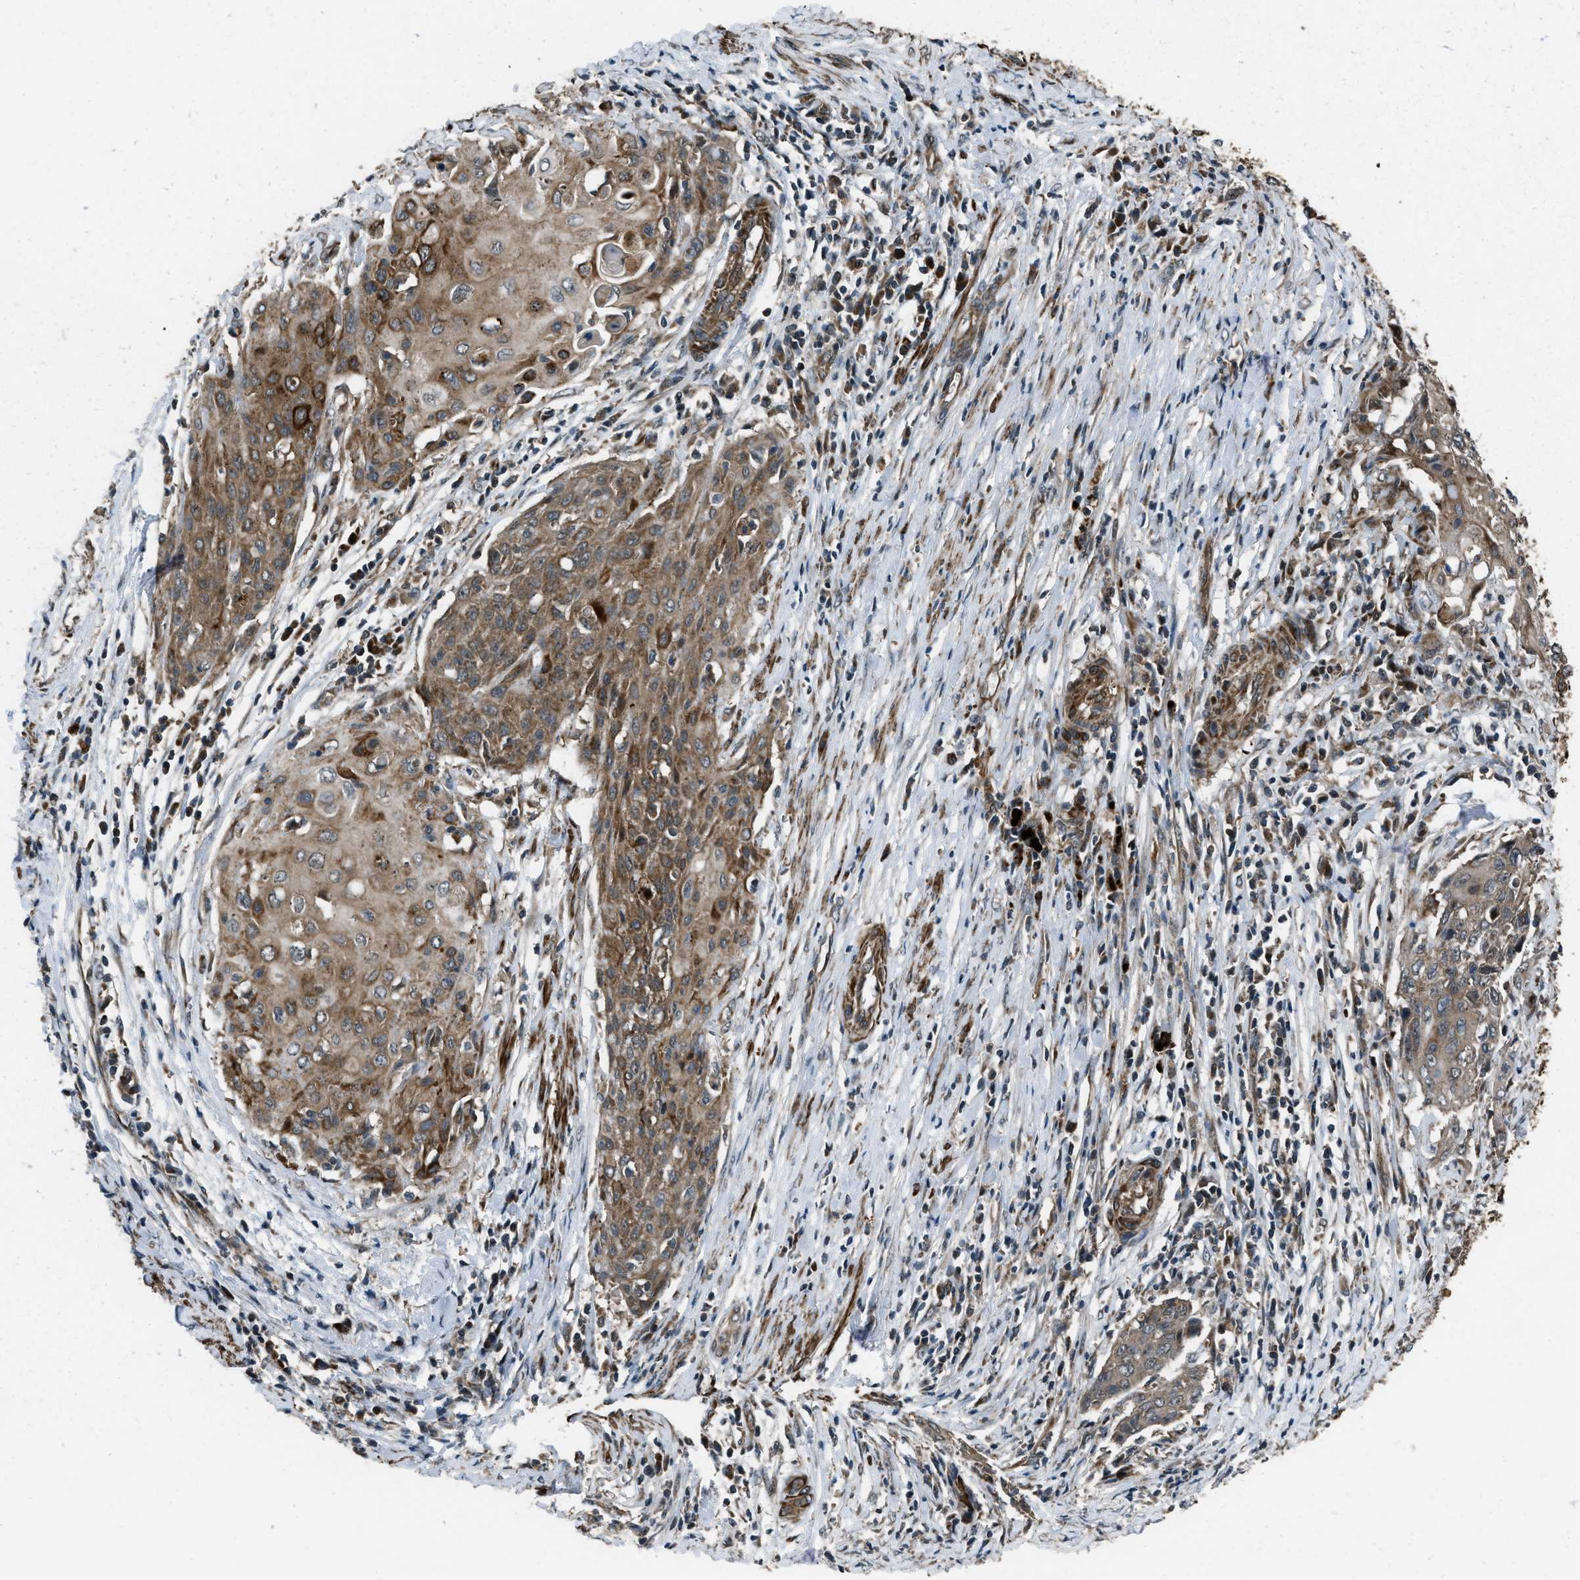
{"staining": {"intensity": "moderate", "quantity": ">75%", "location": "cytoplasmic/membranous"}, "tissue": "cervical cancer", "cell_type": "Tumor cells", "image_type": "cancer", "snomed": [{"axis": "morphology", "description": "Squamous cell carcinoma, NOS"}, {"axis": "topography", "description": "Cervix"}], "caption": "A brown stain labels moderate cytoplasmic/membranous positivity of a protein in human cervical cancer tumor cells.", "gene": "IRAK4", "patient": {"sex": "female", "age": 39}}